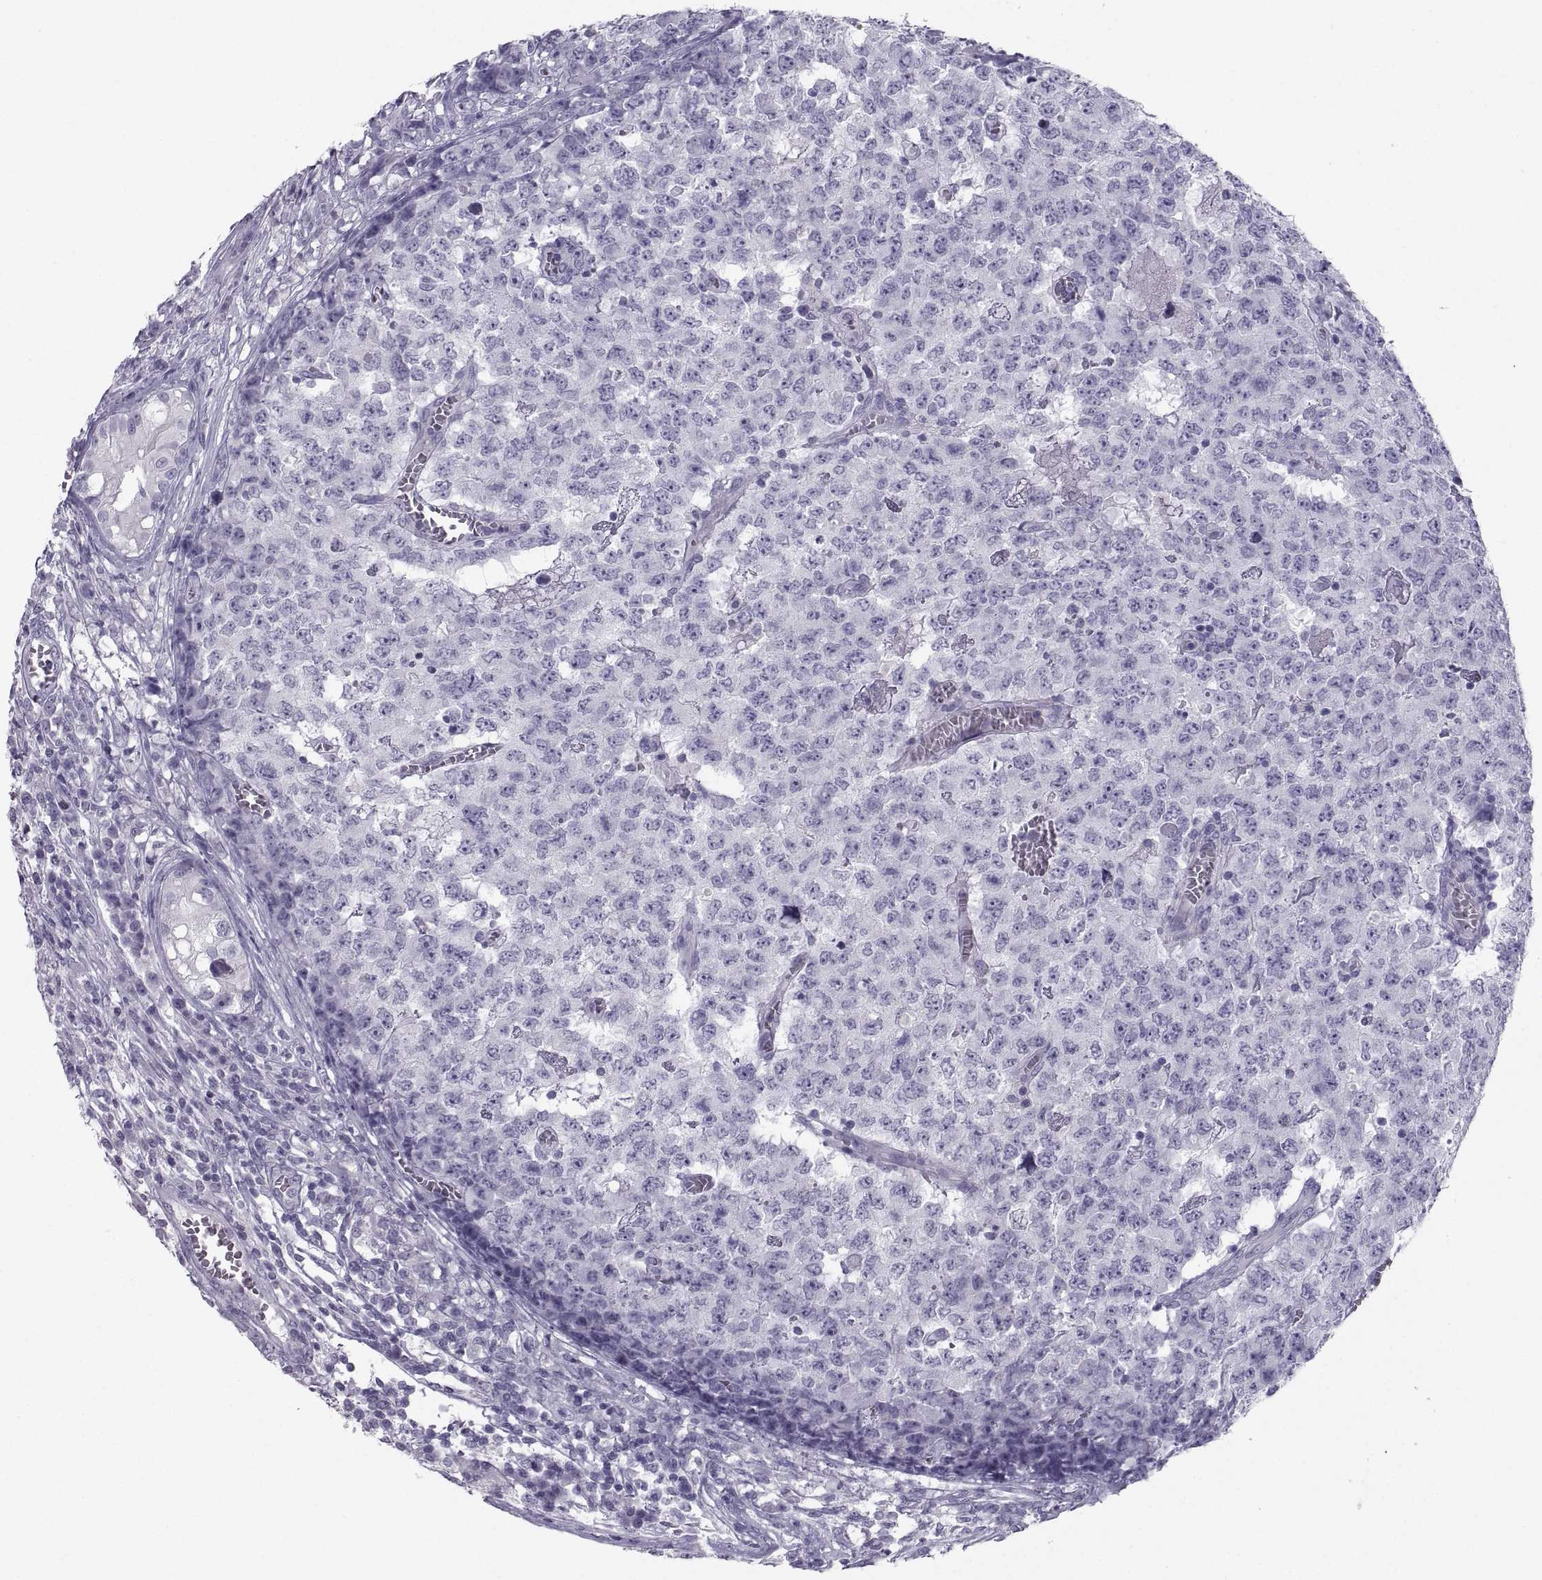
{"staining": {"intensity": "negative", "quantity": "none", "location": "none"}, "tissue": "testis cancer", "cell_type": "Tumor cells", "image_type": "cancer", "snomed": [{"axis": "morphology", "description": "Carcinoma, Embryonal, NOS"}, {"axis": "topography", "description": "Testis"}], "caption": "A high-resolution image shows immunohistochemistry staining of testis embryonal carcinoma, which demonstrates no significant expression in tumor cells.", "gene": "PCSK1N", "patient": {"sex": "male", "age": 23}}